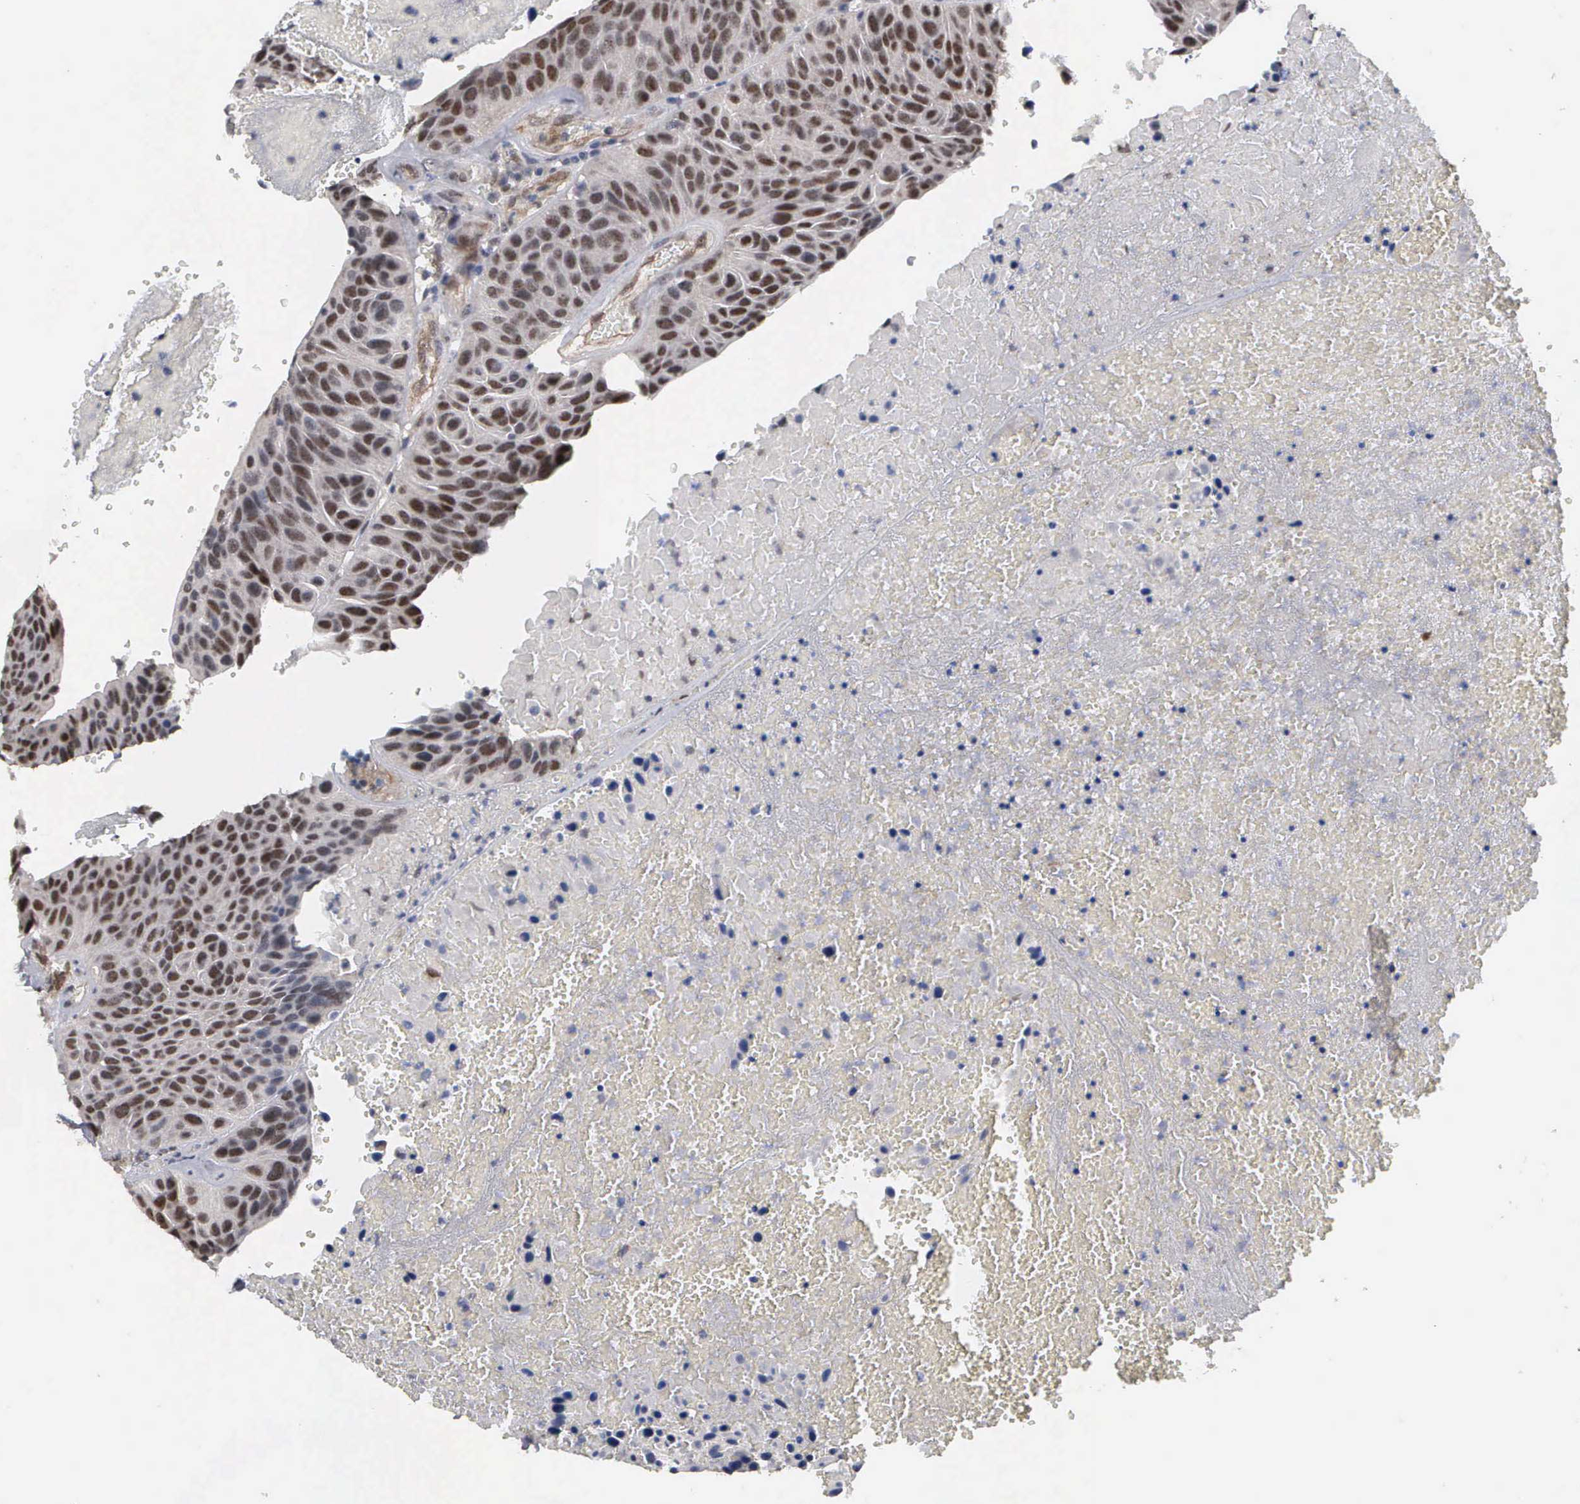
{"staining": {"intensity": "moderate", "quantity": ">75%", "location": "nuclear"}, "tissue": "urothelial cancer", "cell_type": "Tumor cells", "image_type": "cancer", "snomed": [{"axis": "morphology", "description": "Urothelial carcinoma, High grade"}, {"axis": "topography", "description": "Urinary bladder"}], "caption": "A brown stain labels moderate nuclear expression of a protein in human urothelial carcinoma (high-grade) tumor cells. The staining is performed using DAB (3,3'-diaminobenzidine) brown chromogen to label protein expression. The nuclei are counter-stained blue using hematoxylin.", "gene": "ZBTB33", "patient": {"sex": "male", "age": 66}}